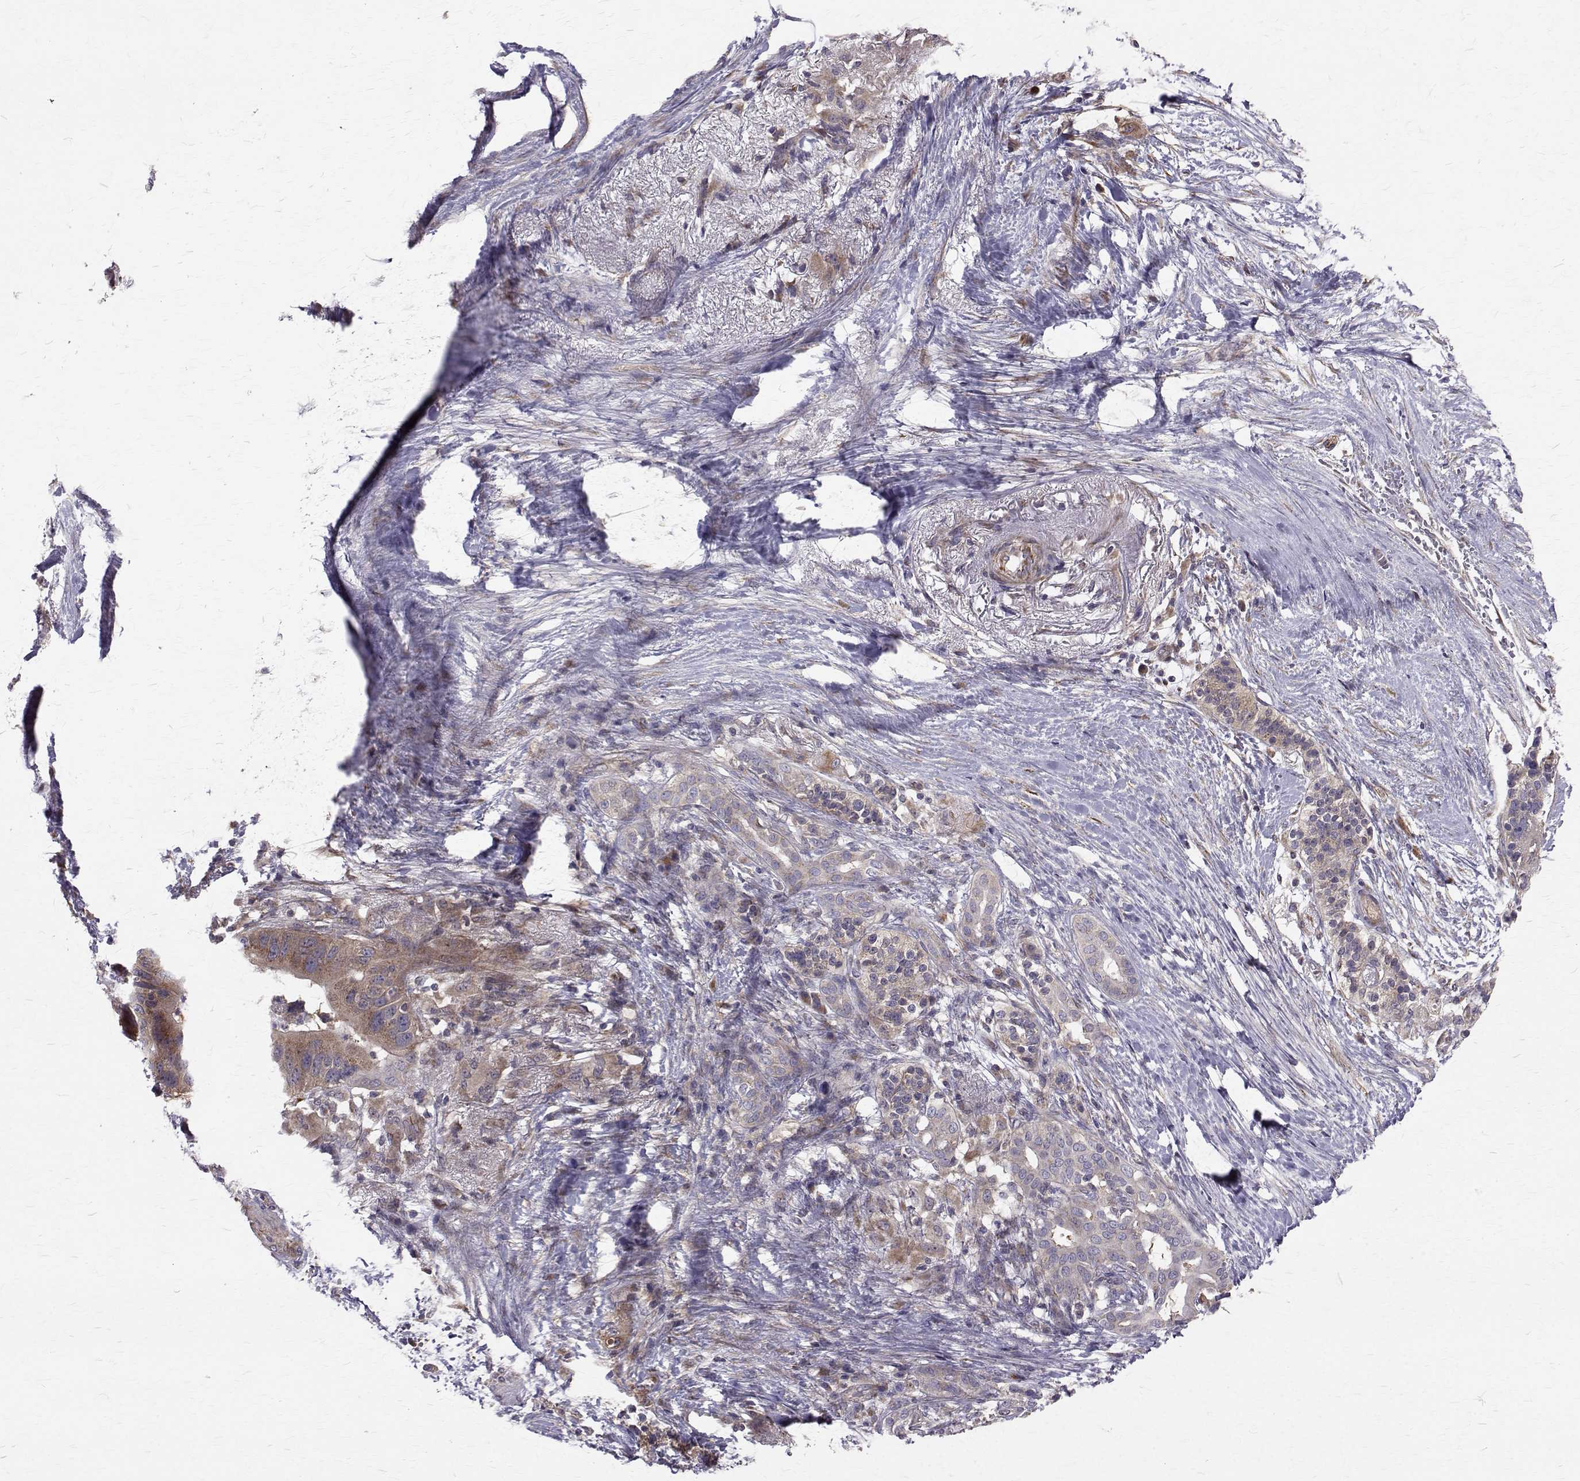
{"staining": {"intensity": "weak", "quantity": "25%-75%", "location": "cytoplasmic/membranous"}, "tissue": "pancreatic cancer", "cell_type": "Tumor cells", "image_type": "cancer", "snomed": [{"axis": "morphology", "description": "Adenocarcinoma, NOS"}, {"axis": "topography", "description": "Pancreas"}], "caption": "Tumor cells demonstrate low levels of weak cytoplasmic/membranous staining in about 25%-75% of cells in adenocarcinoma (pancreatic). Using DAB (3,3'-diaminobenzidine) (brown) and hematoxylin (blue) stains, captured at high magnification using brightfield microscopy.", "gene": "ARFGAP1", "patient": {"sex": "female", "age": 72}}